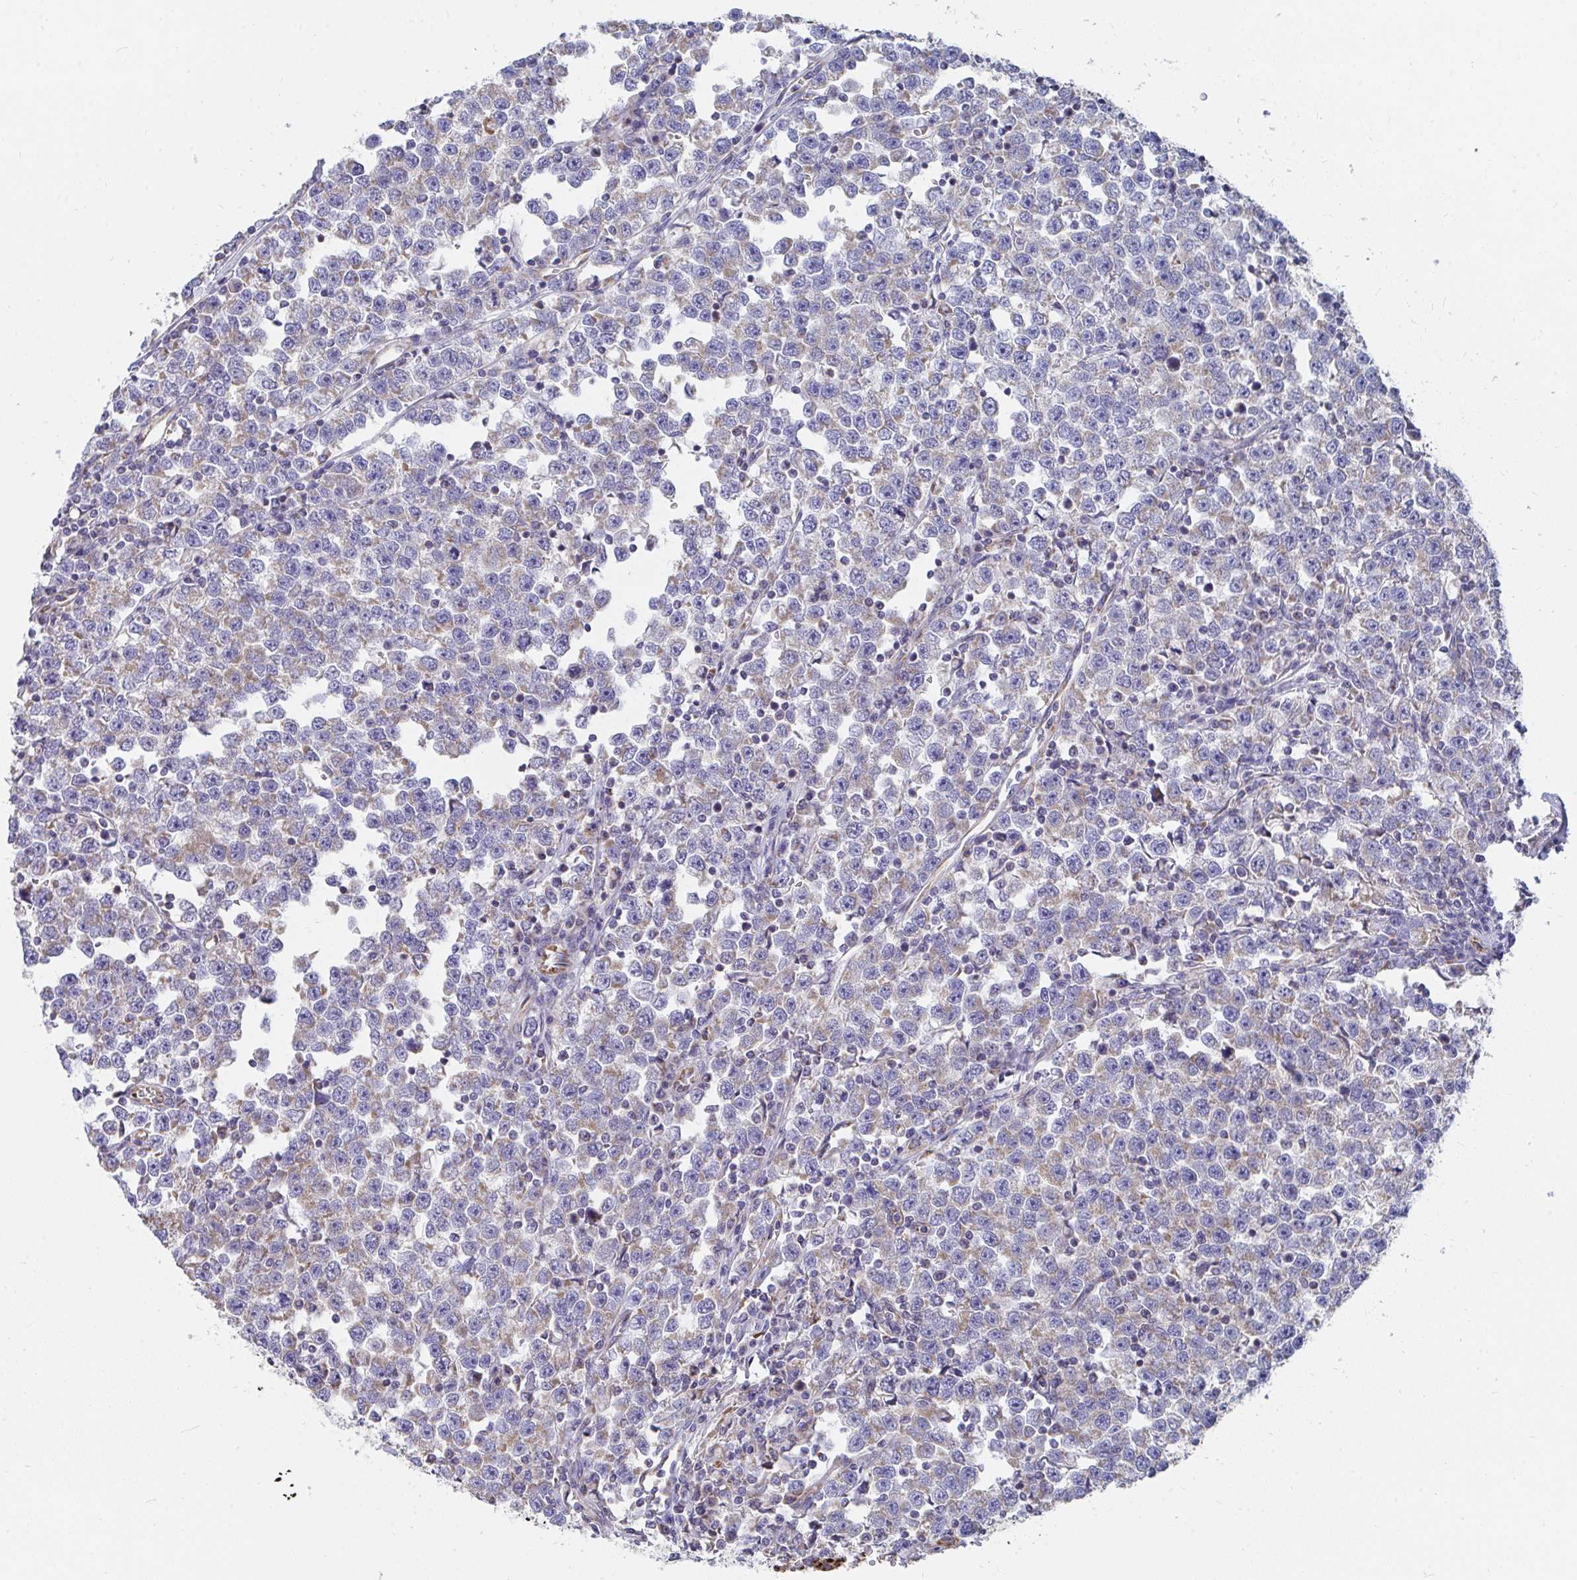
{"staining": {"intensity": "weak", "quantity": "25%-75%", "location": "cytoplasmic/membranous"}, "tissue": "testis cancer", "cell_type": "Tumor cells", "image_type": "cancer", "snomed": [{"axis": "morphology", "description": "Seminoma, NOS"}, {"axis": "topography", "description": "Testis"}], "caption": "A histopathology image showing weak cytoplasmic/membranous positivity in approximately 25%-75% of tumor cells in testis seminoma, as visualized by brown immunohistochemical staining.", "gene": "PC", "patient": {"sex": "male", "age": 43}}